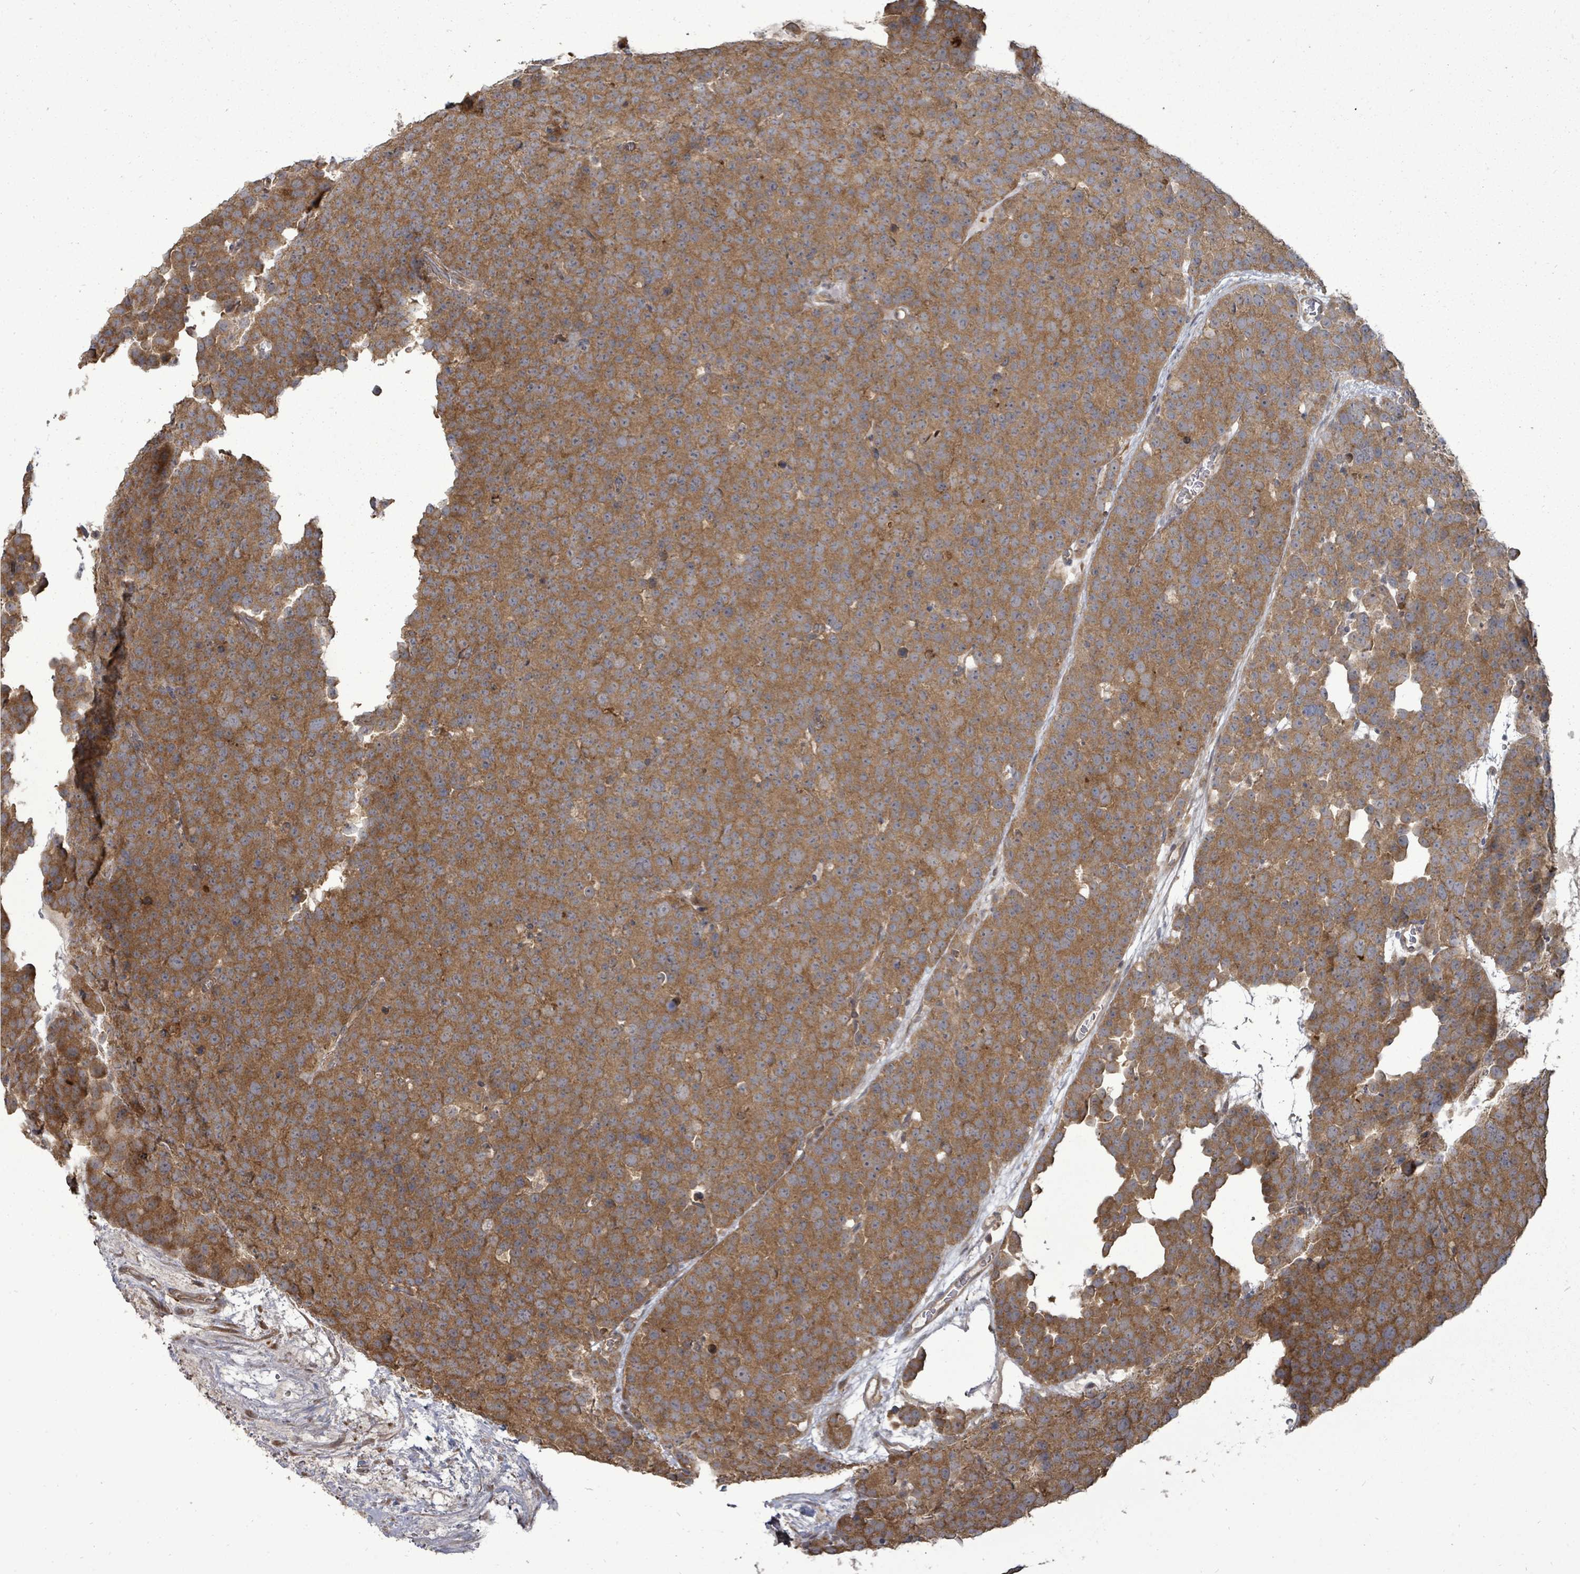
{"staining": {"intensity": "moderate", "quantity": ">75%", "location": "cytoplasmic/membranous"}, "tissue": "testis cancer", "cell_type": "Tumor cells", "image_type": "cancer", "snomed": [{"axis": "morphology", "description": "Seminoma, NOS"}, {"axis": "topography", "description": "Testis"}], "caption": "Protein expression analysis of human seminoma (testis) reveals moderate cytoplasmic/membranous staining in approximately >75% of tumor cells.", "gene": "EIF3C", "patient": {"sex": "male", "age": 71}}